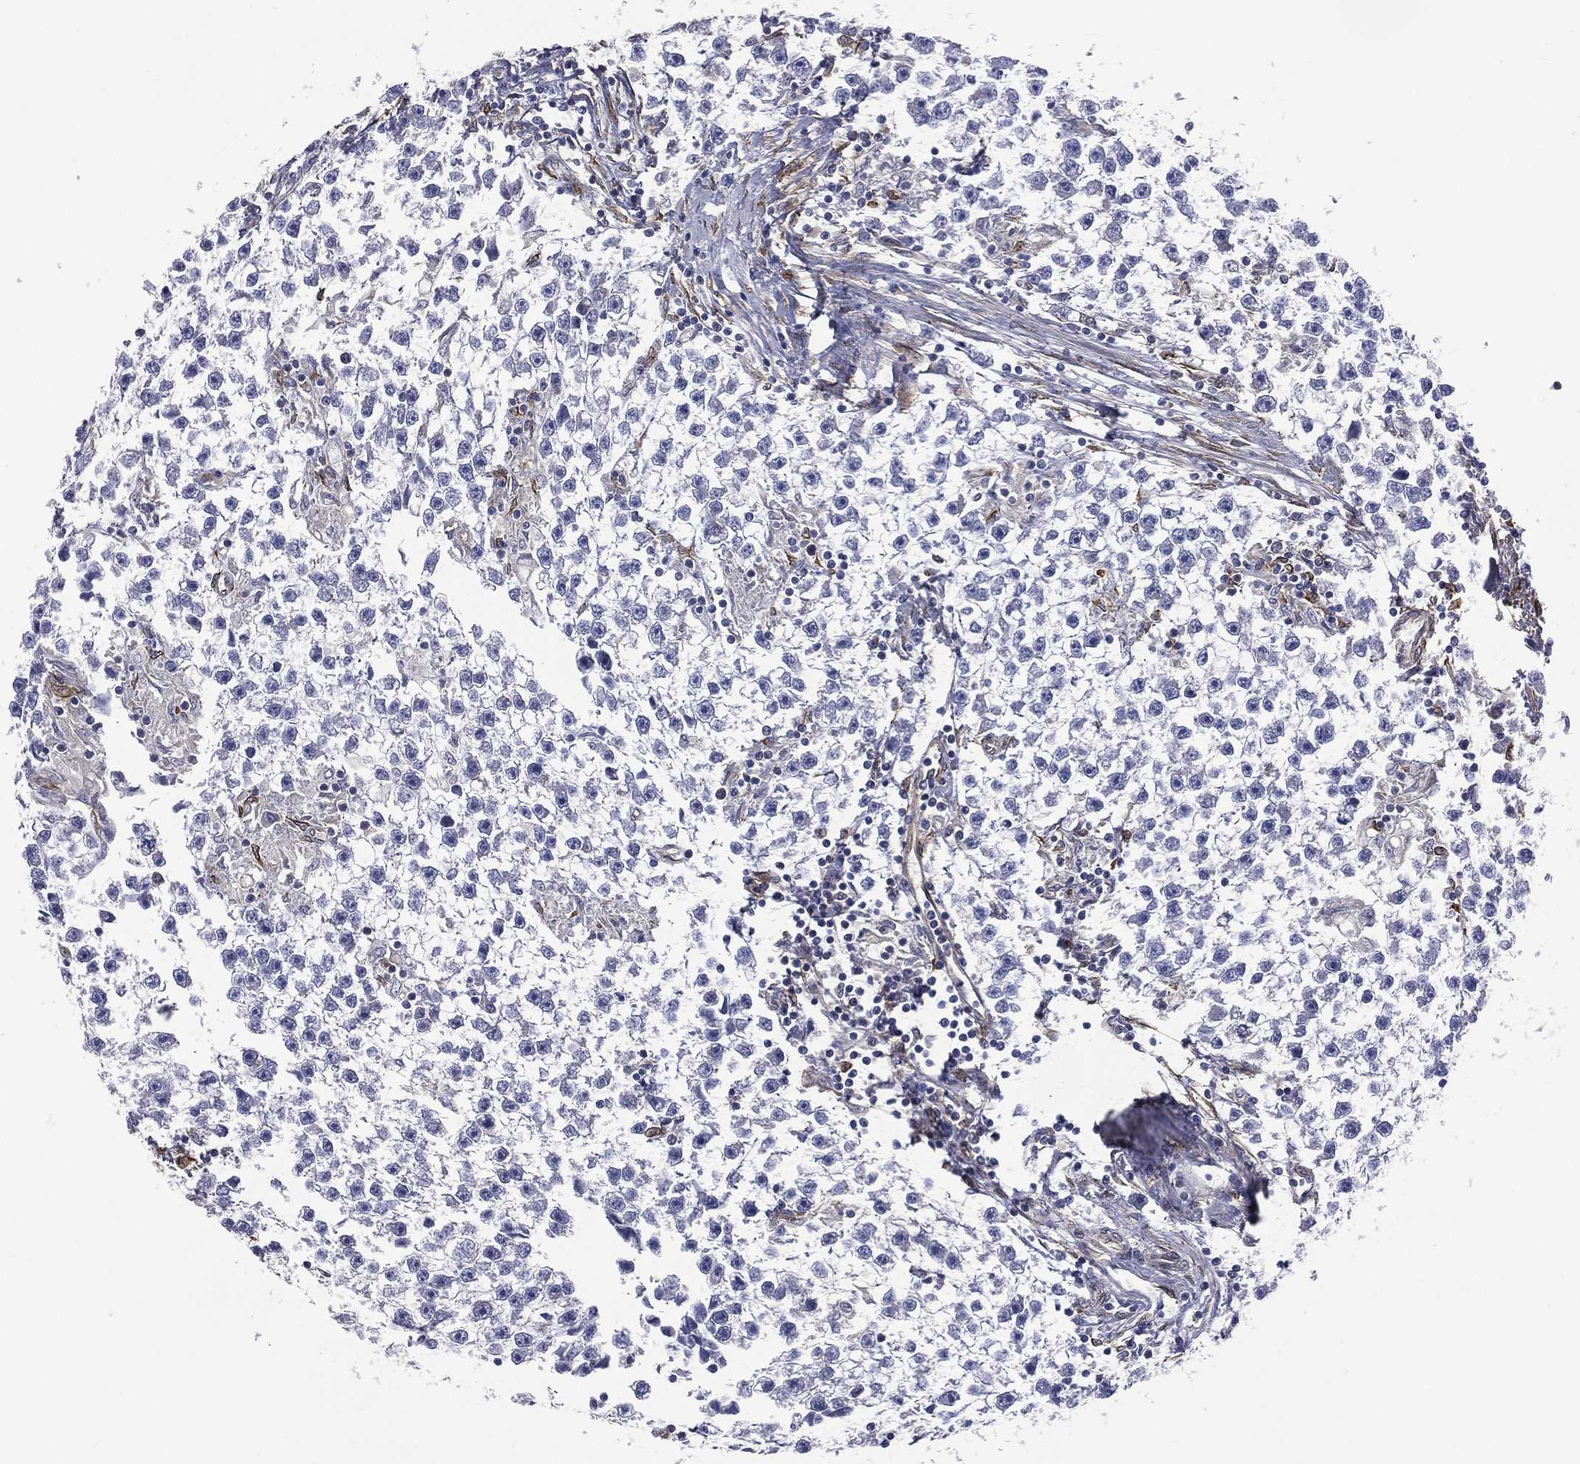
{"staining": {"intensity": "negative", "quantity": "none", "location": "none"}, "tissue": "testis cancer", "cell_type": "Tumor cells", "image_type": "cancer", "snomed": [{"axis": "morphology", "description": "Seminoma, NOS"}, {"axis": "topography", "description": "Testis"}], "caption": "Human testis cancer (seminoma) stained for a protein using immunohistochemistry (IHC) displays no positivity in tumor cells.", "gene": "PGRMC1", "patient": {"sex": "male", "age": 59}}